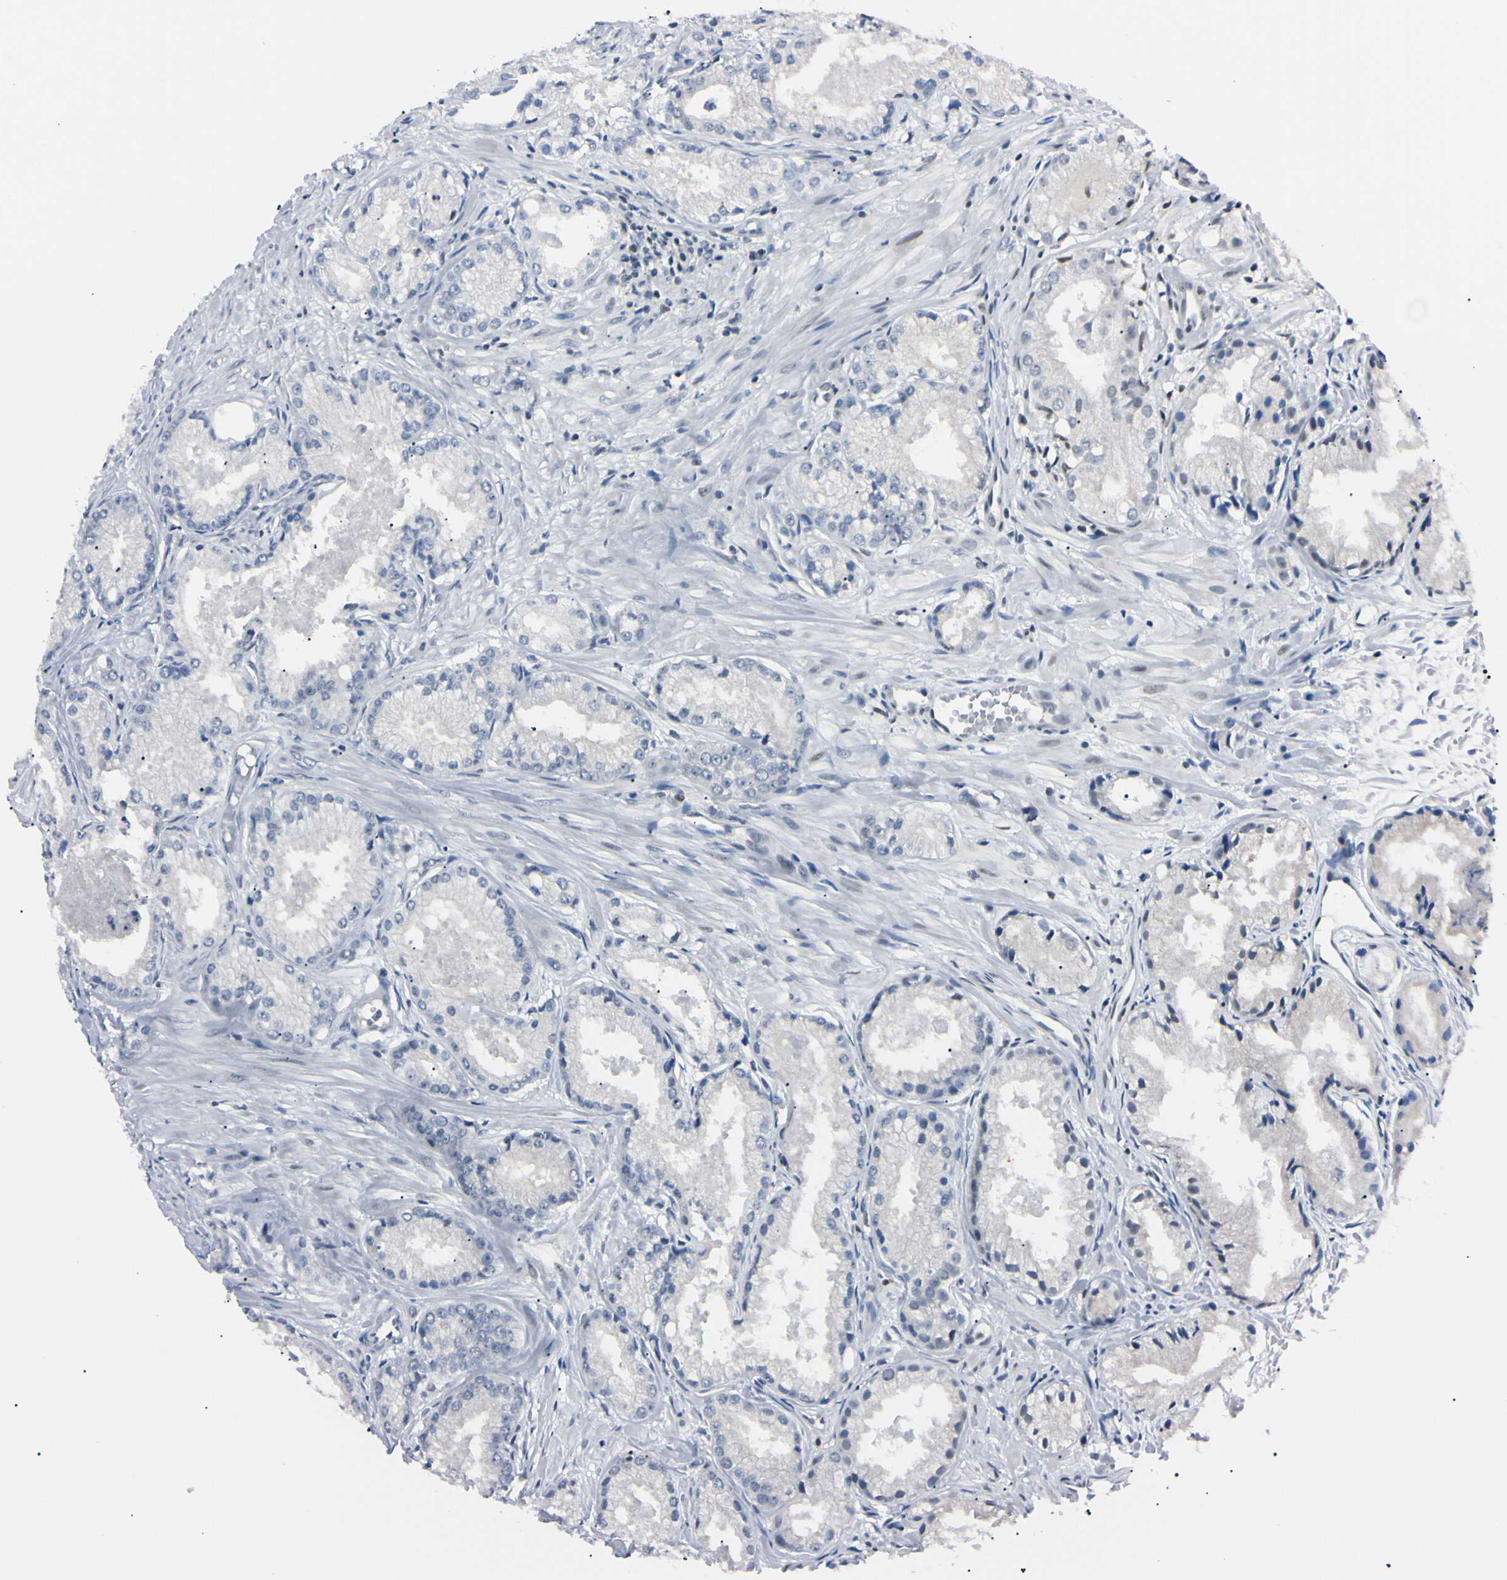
{"staining": {"intensity": "negative", "quantity": "none", "location": "none"}, "tissue": "prostate cancer", "cell_type": "Tumor cells", "image_type": "cancer", "snomed": [{"axis": "morphology", "description": "Adenocarcinoma, Low grade"}, {"axis": "topography", "description": "Prostate"}], "caption": "The micrograph reveals no staining of tumor cells in prostate cancer.", "gene": "C1orf174", "patient": {"sex": "male", "age": 72}}